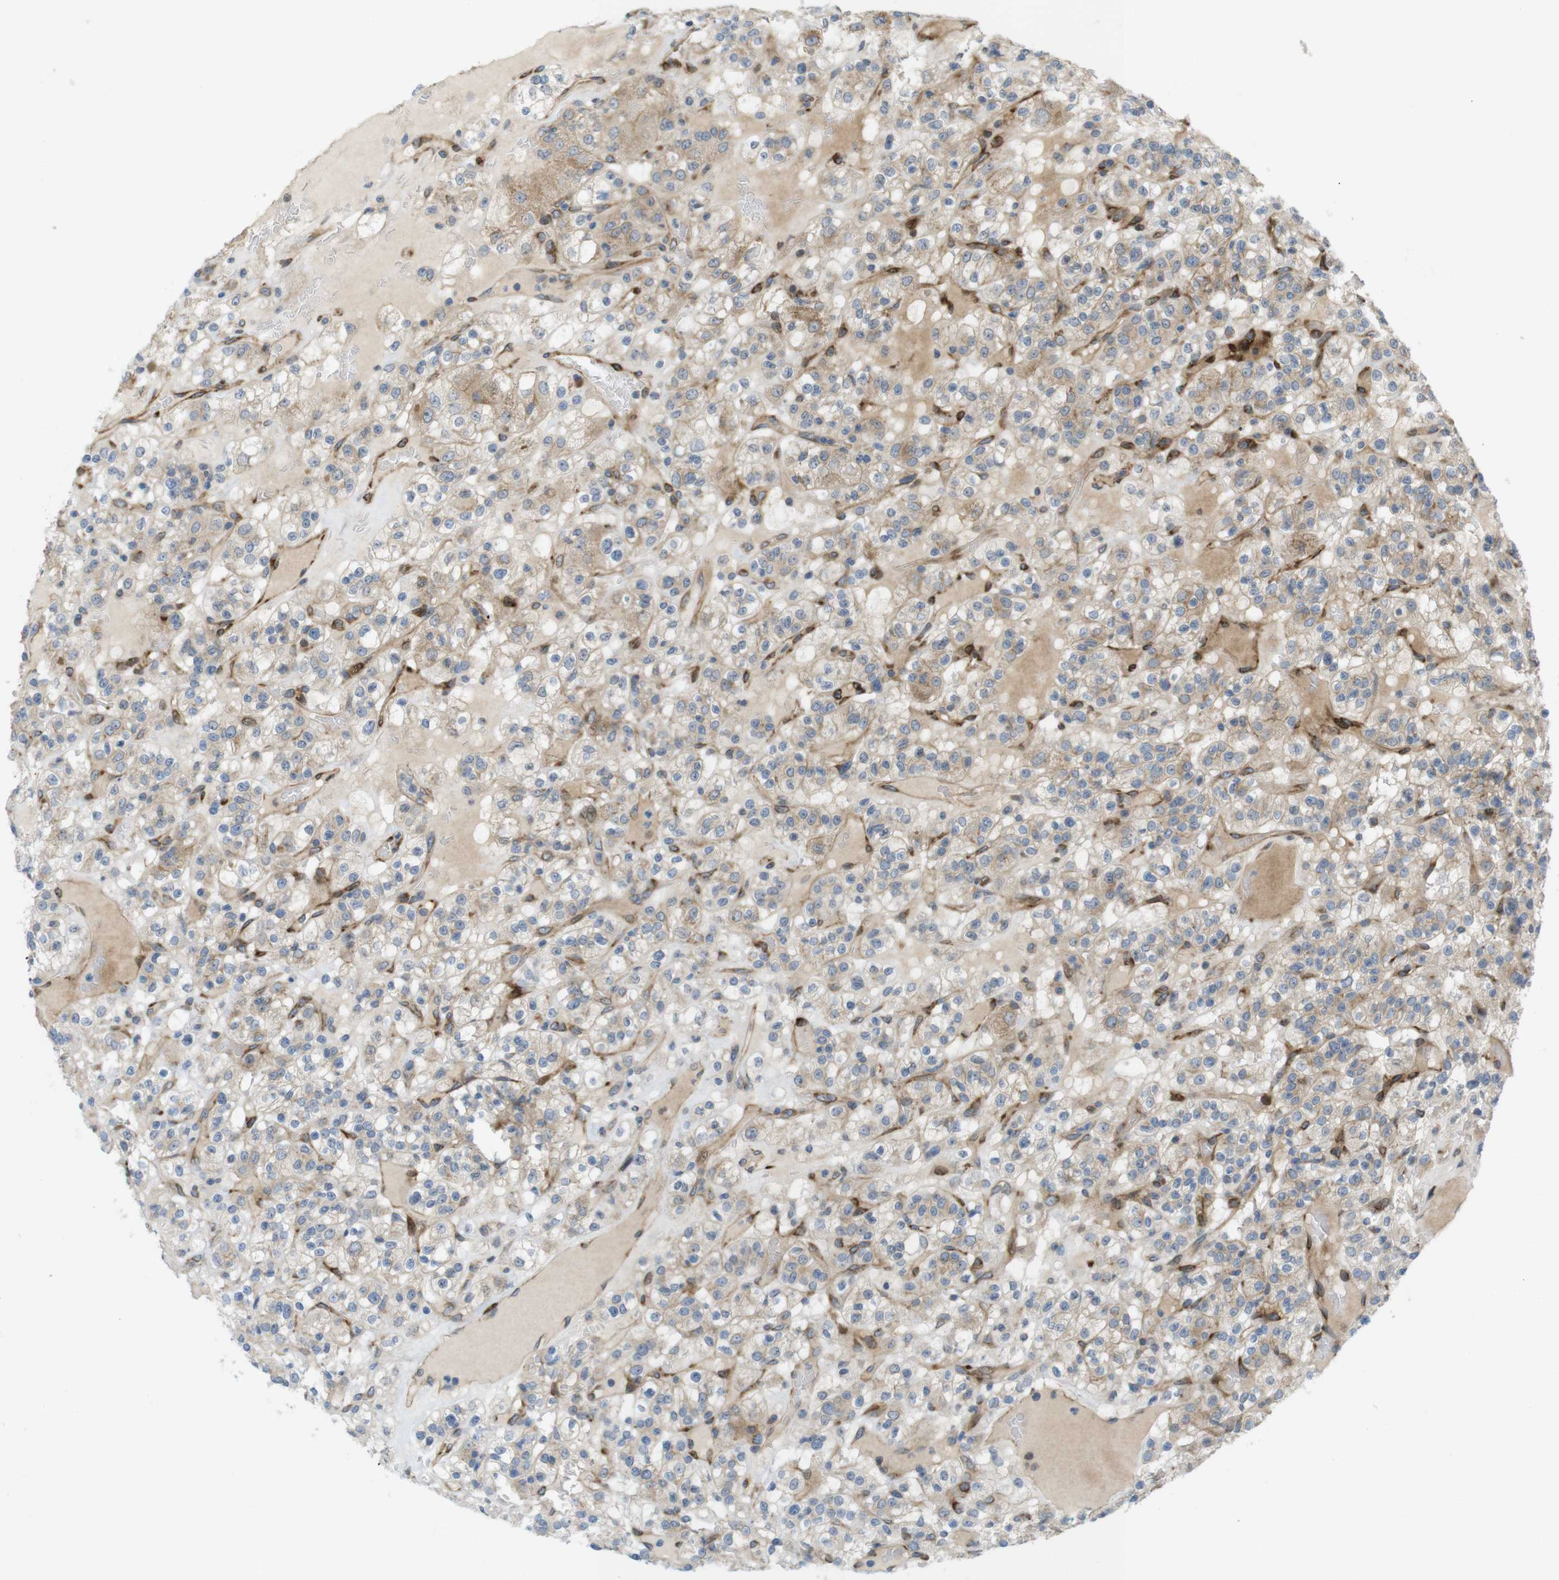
{"staining": {"intensity": "moderate", "quantity": "25%-75%", "location": "cytoplasmic/membranous"}, "tissue": "renal cancer", "cell_type": "Tumor cells", "image_type": "cancer", "snomed": [{"axis": "morphology", "description": "Normal tissue, NOS"}, {"axis": "morphology", "description": "Adenocarcinoma, NOS"}, {"axis": "topography", "description": "Kidney"}], "caption": "IHC histopathology image of renal cancer stained for a protein (brown), which displays medium levels of moderate cytoplasmic/membranous staining in about 25%-75% of tumor cells.", "gene": "GJC3", "patient": {"sex": "female", "age": 72}}